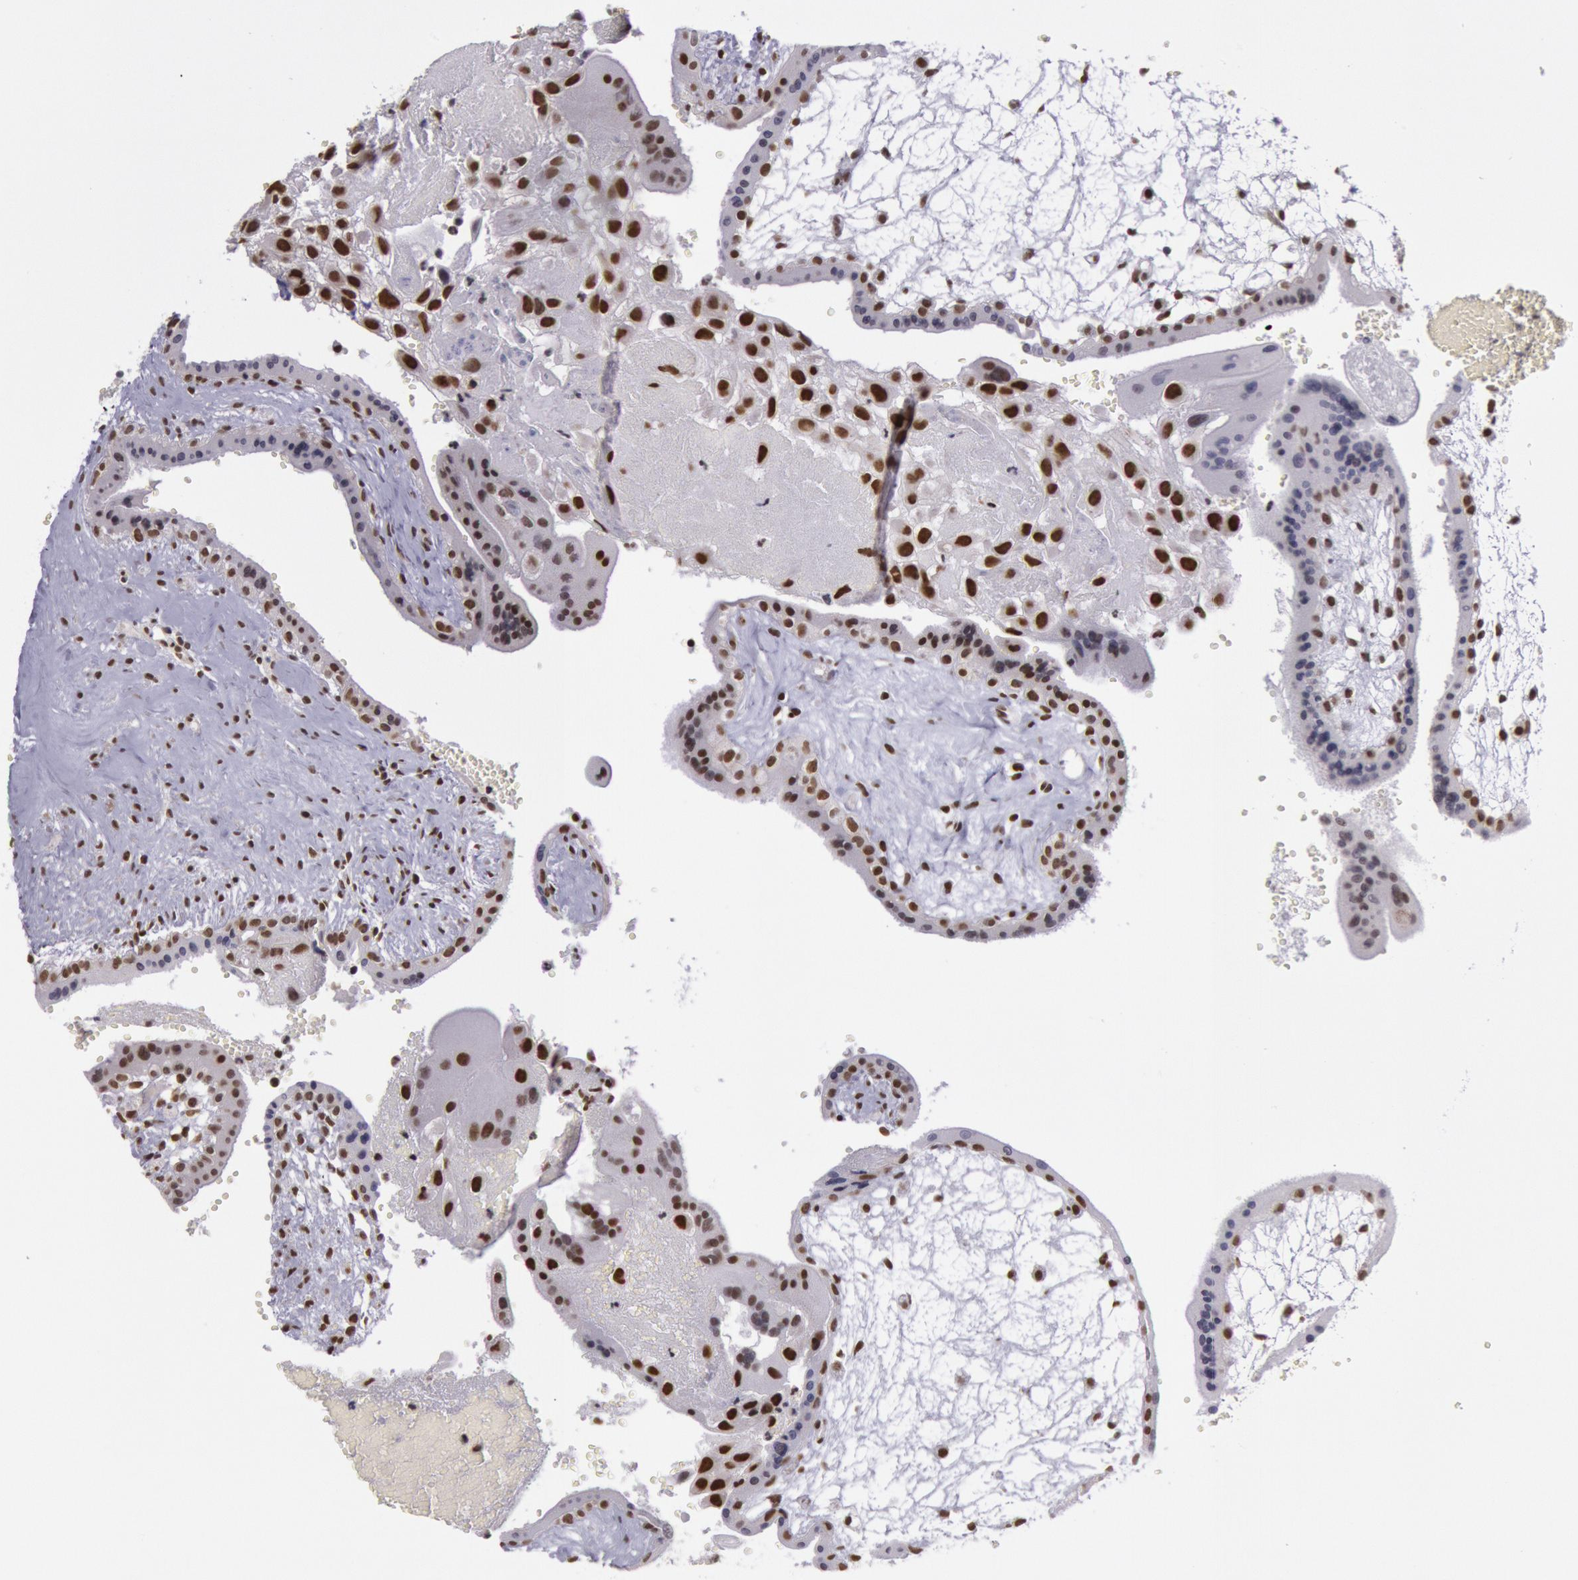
{"staining": {"intensity": "strong", "quantity": ">75%", "location": "nuclear"}, "tissue": "placenta", "cell_type": "Decidual cells", "image_type": "normal", "snomed": [{"axis": "morphology", "description": "Normal tissue, NOS"}, {"axis": "topography", "description": "Placenta"}], "caption": "A high-resolution photomicrograph shows immunohistochemistry (IHC) staining of benign placenta, which demonstrates strong nuclear expression in approximately >75% of decidual cells.", "gene": "NKAP", "patient": {"sex": "female", "age": 30}}